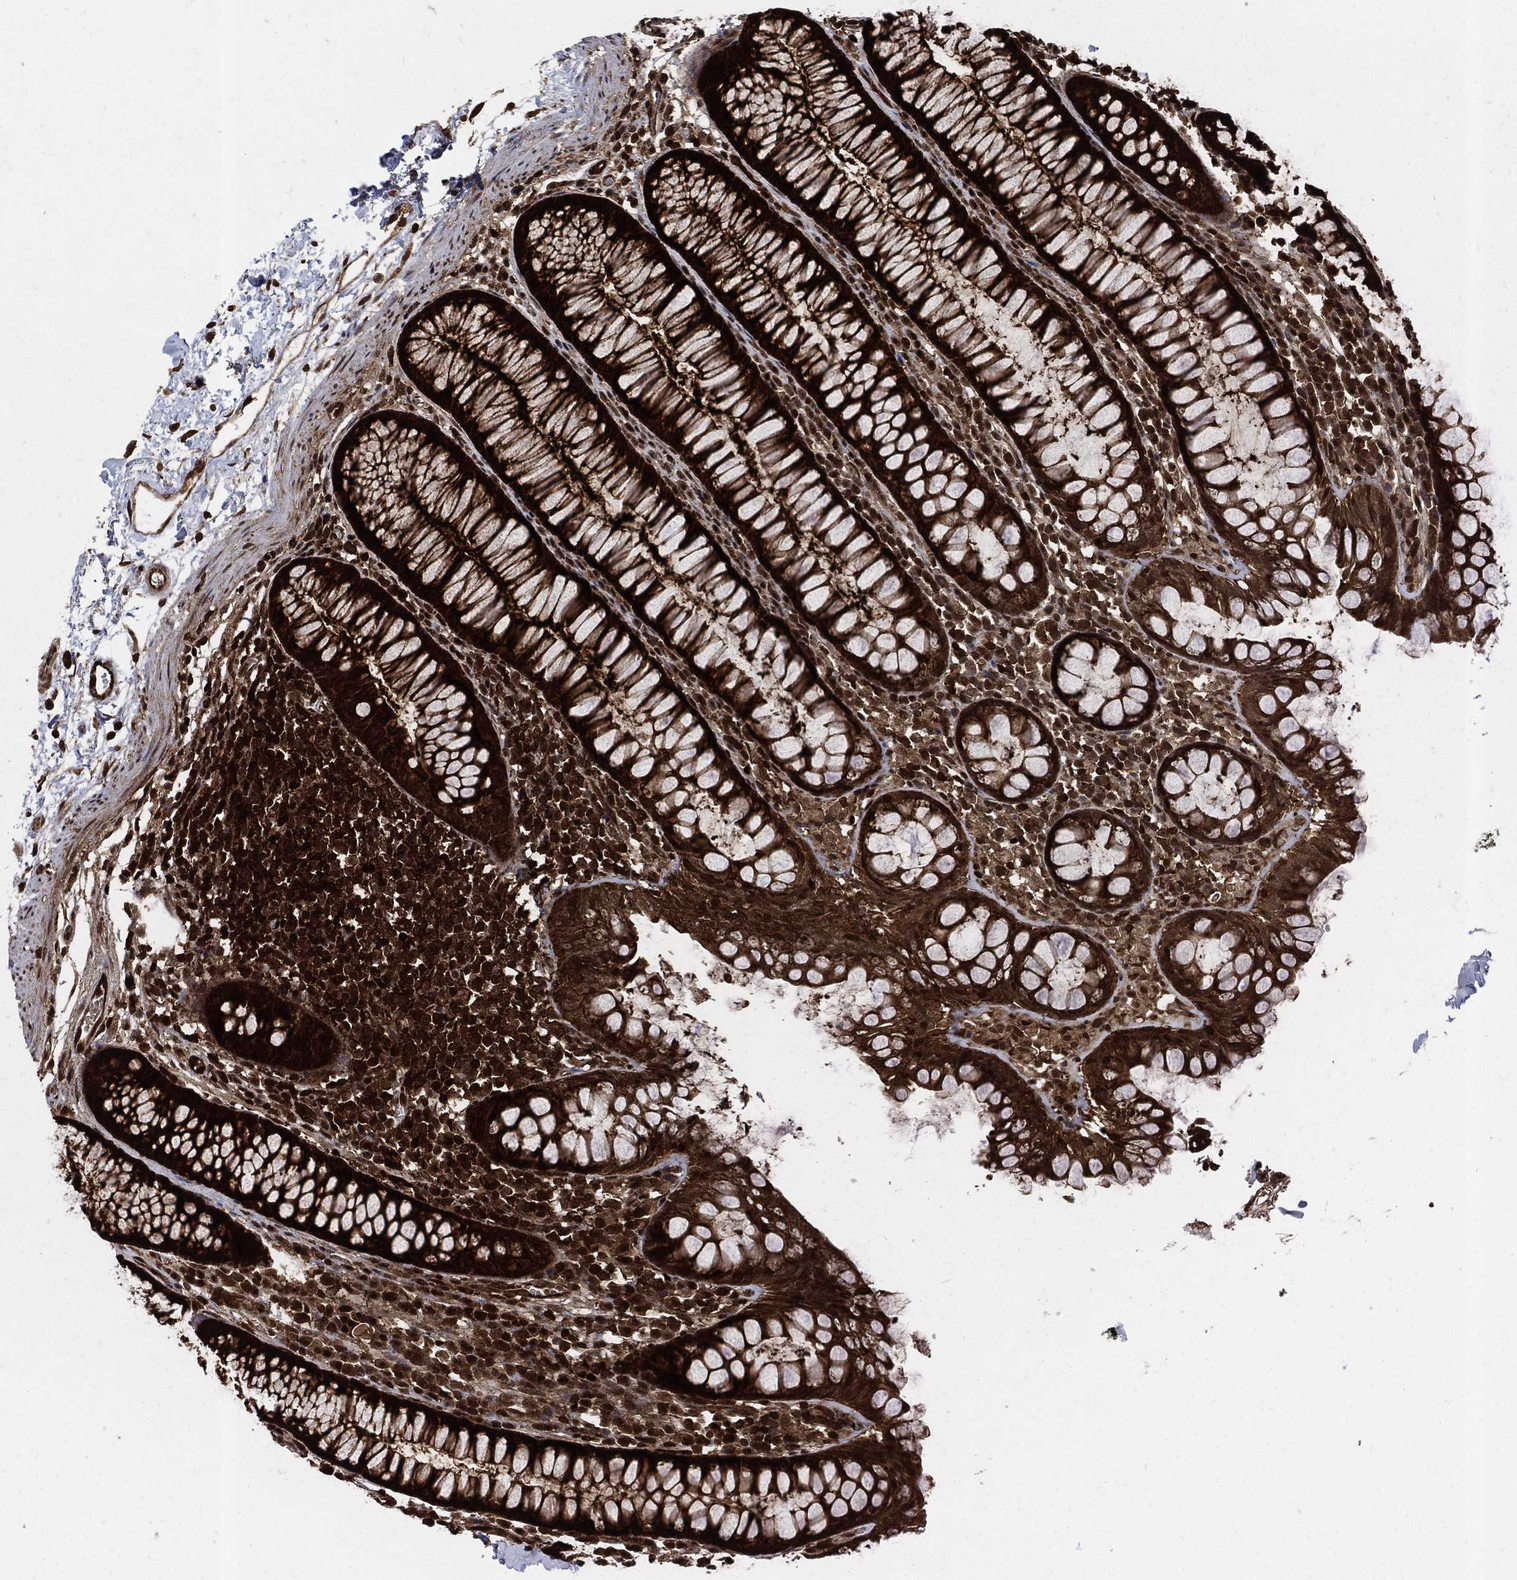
{"staining": {"intensity": "strong", "quantity": ">75%", "location": "cytoplasmic/membranous"}, "tissue": "colon", "cell_type": "Endothelial cells", "image_type": "normal", "snomed": [{"axis": "morphology", "description": "Normal tissue, NOS"}, {"axis": "topography", "description": "Colon"}], "caption": "Approximately >75% of endothelial cells in unremarkable human colon show strong cytoplasmic/membranous protein expression as visualized by brown immunohistochemical staining.", "gene": "YWHAB", "patient": {"sex": "male", "age": 76}}